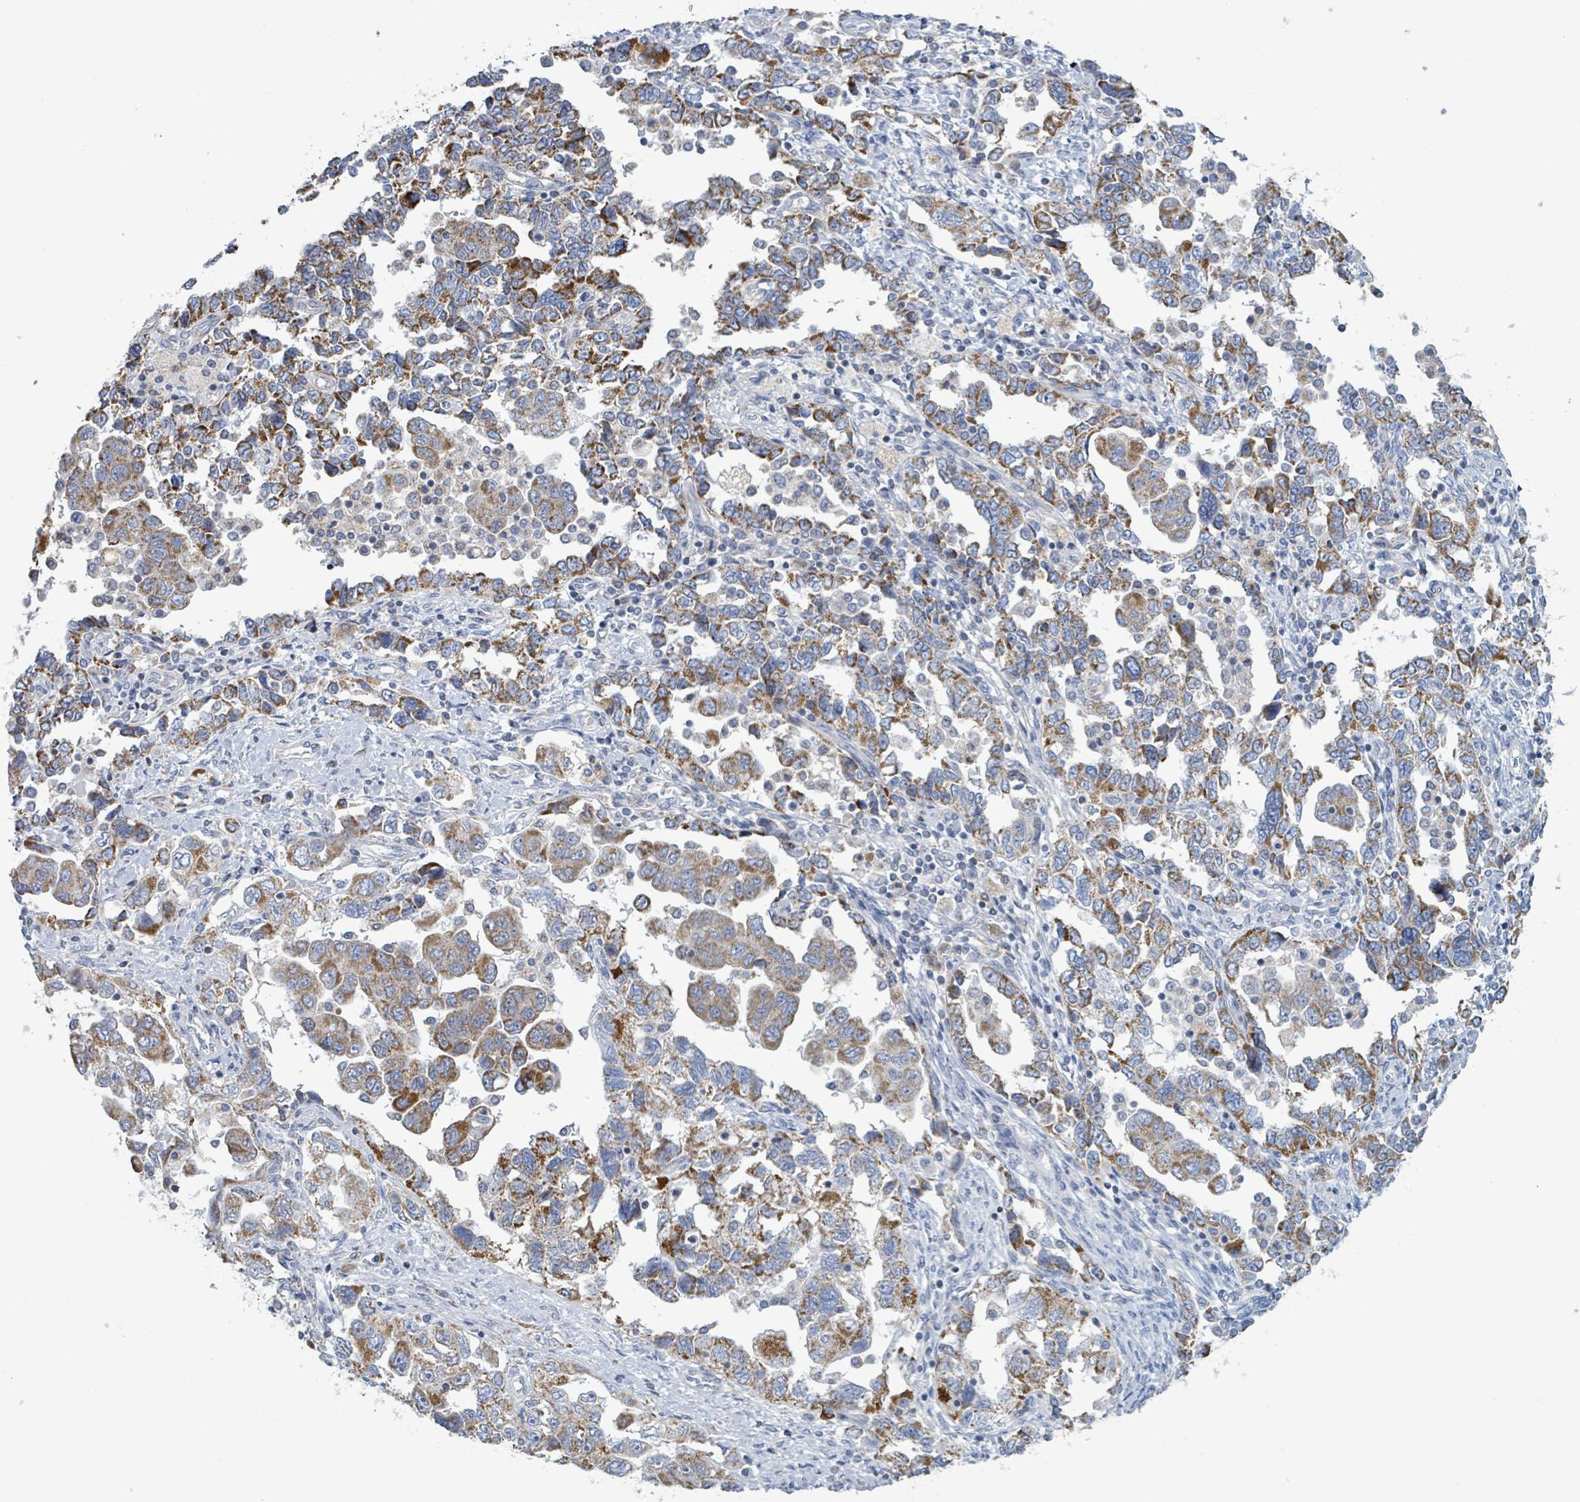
{"staining": {"intensity": "moderate", "quantity": "25%-75%", "location": "cytoplasmic/membranous"}, "tissue": "ovarian cancer", "cell_type": "Tumor cells", "image_type": "cancer", "snomed": [{"axis": "morphology", "description": "Carcinoma, NOS"}, {"axis": "morphology", "description": "Cystadenocarcinoma, serous, NOS"}, {"axis": "topography", "description": "Ovary"}], "caption": "Immunohistochemistry (IHC) photomicrograph of ovarian cancer (serous cystadenocarcinoma) stained for a protein (brown), which demonstrates medium levels of moderate cytoplasmic/membranous positivity in about 25%-75% of tumor cells.", "gene": "AKR1C4", "patient": {"sex": "female", "age": 69}}